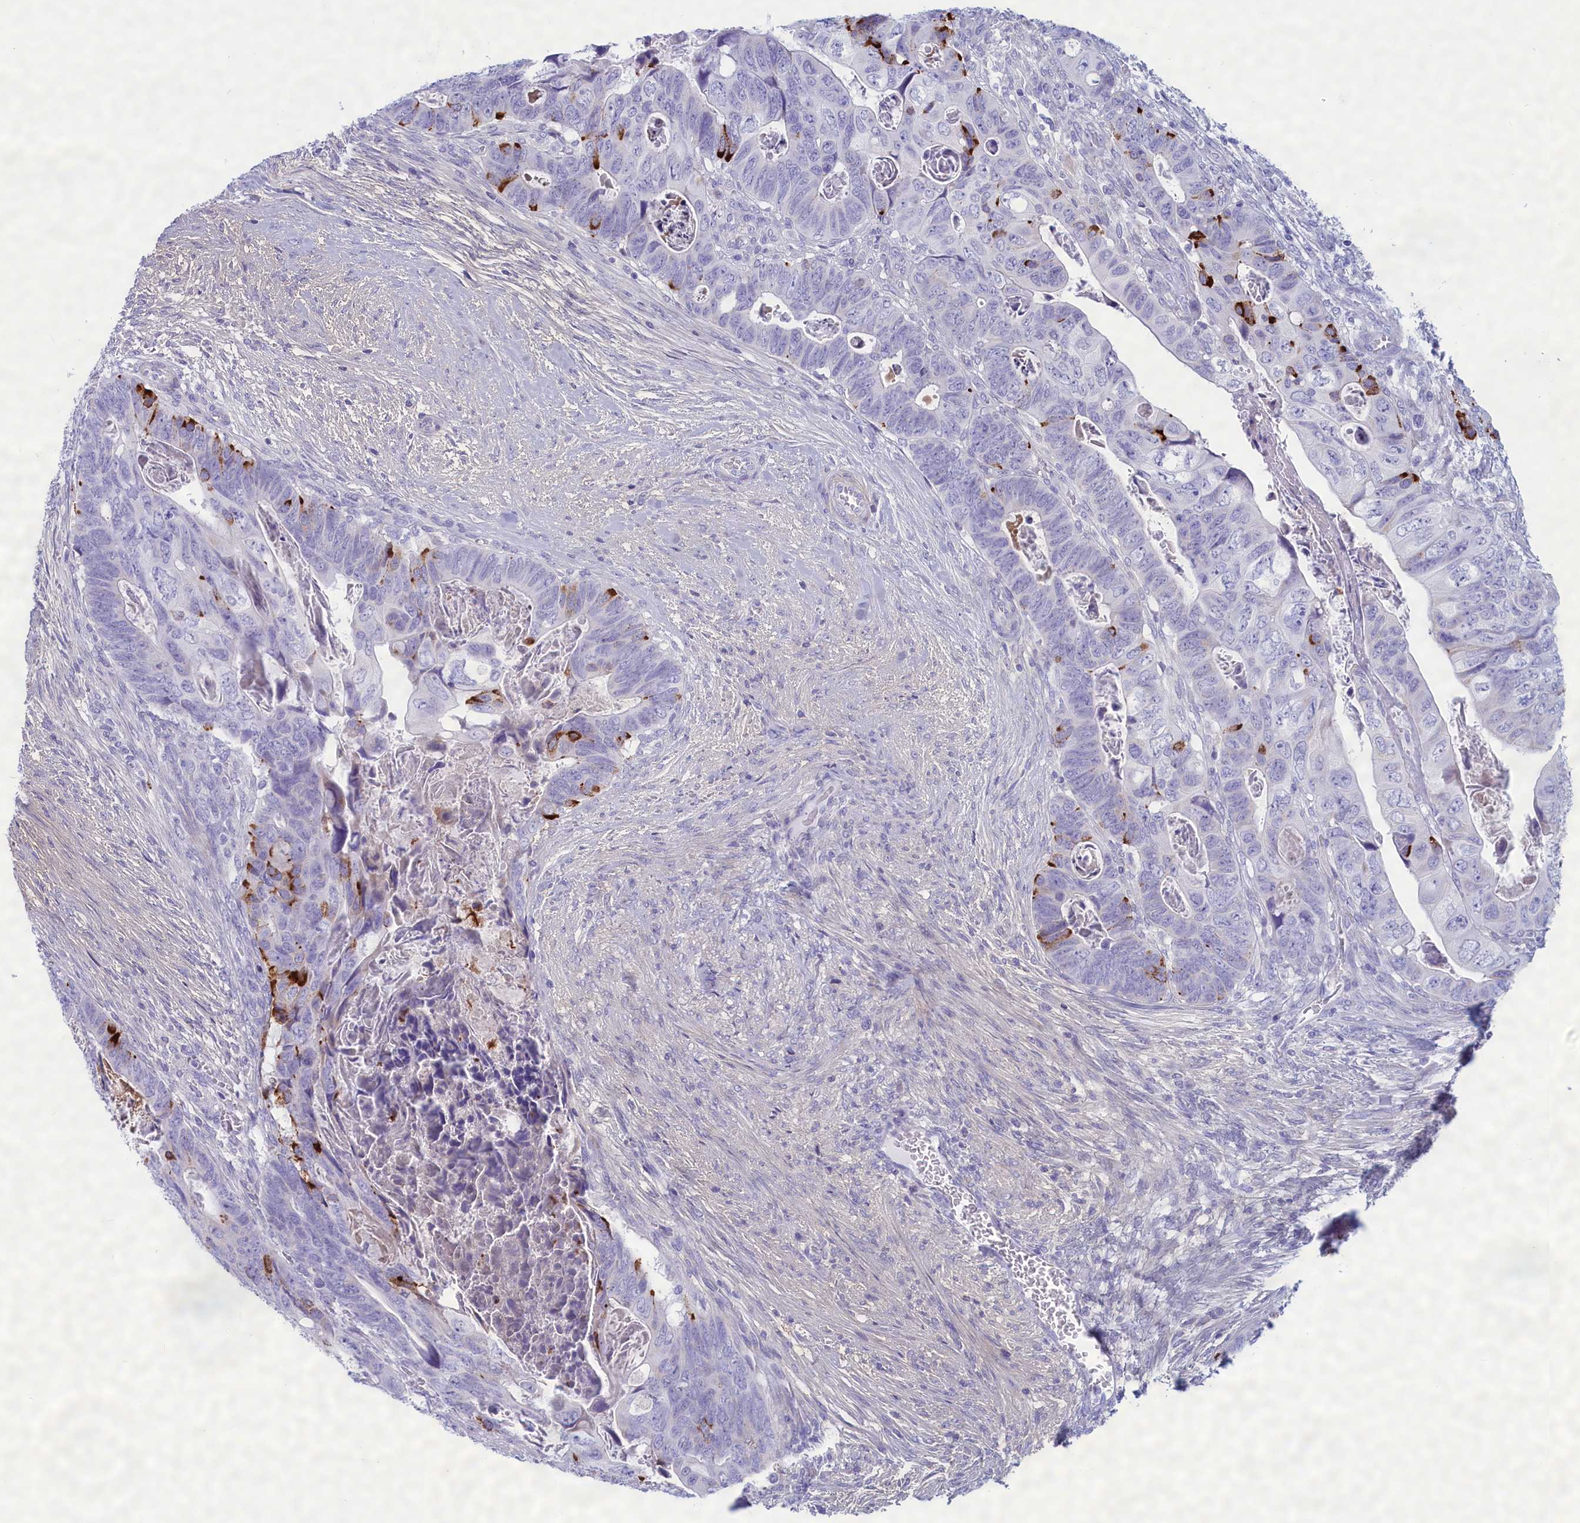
{"staining": {"intensity": "moderate", "quantity": "<25%", "location": "cytoplasmic/membranous"}, "tissue": "colorectal cancer", "cell_type": "Tumor cells", "image_type": "cancer", "snomed": [{"axis": "morphology", "description": "Adenocarcinoma, NOS"}, {"axis": "topography", "description": "Rectum"}], "caption": "DAB immunohistochemical staining of human adenocarcinoma (colorectal) demonstrates moderate cytoplasmic/membranous protein positivity in approximately <25% of tumor cells.", "gene": "MPV17L2", "patient": {"sex": "female", "age": 78}}